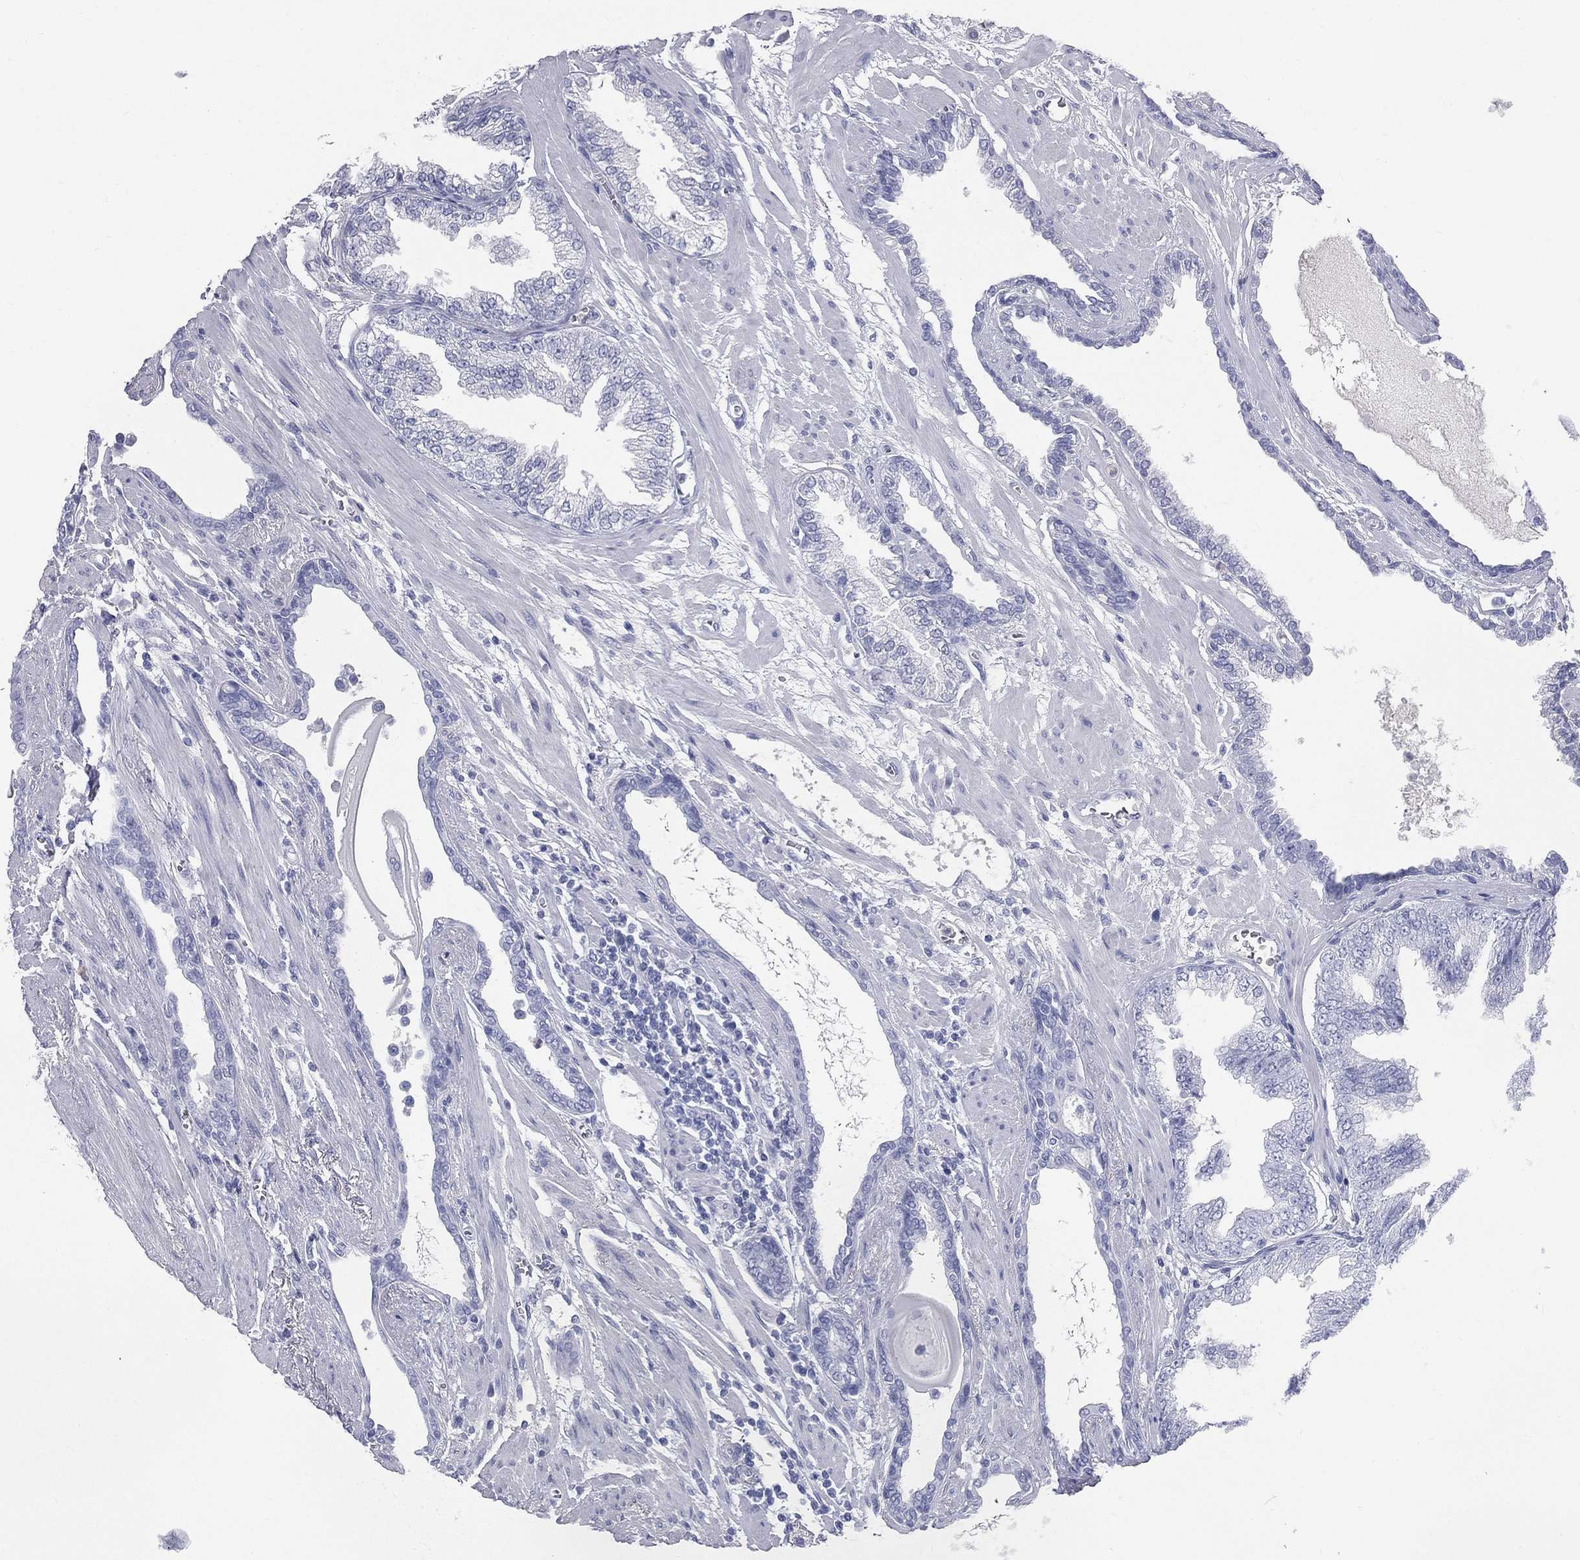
{"staining": {"intensity": "negative", "quantity": "none", "location": "none"}, "tissue": "prostate cancer", "cell_type": "Tumor cells", "image_type": "cancer", "snomed": [{"axis": "morphology", "description": "Adenocarcinoma, Low grade"}, {"axis": "topography", "description": "Prostate"}], "caption": "Human prostate adenocarcinoma (low-grade) stained for a protein using immunohistochemistry (IHC) displays no staining in tumor cells.", "gene": "HP", "patient": {"sex": "male", "age": 69}}